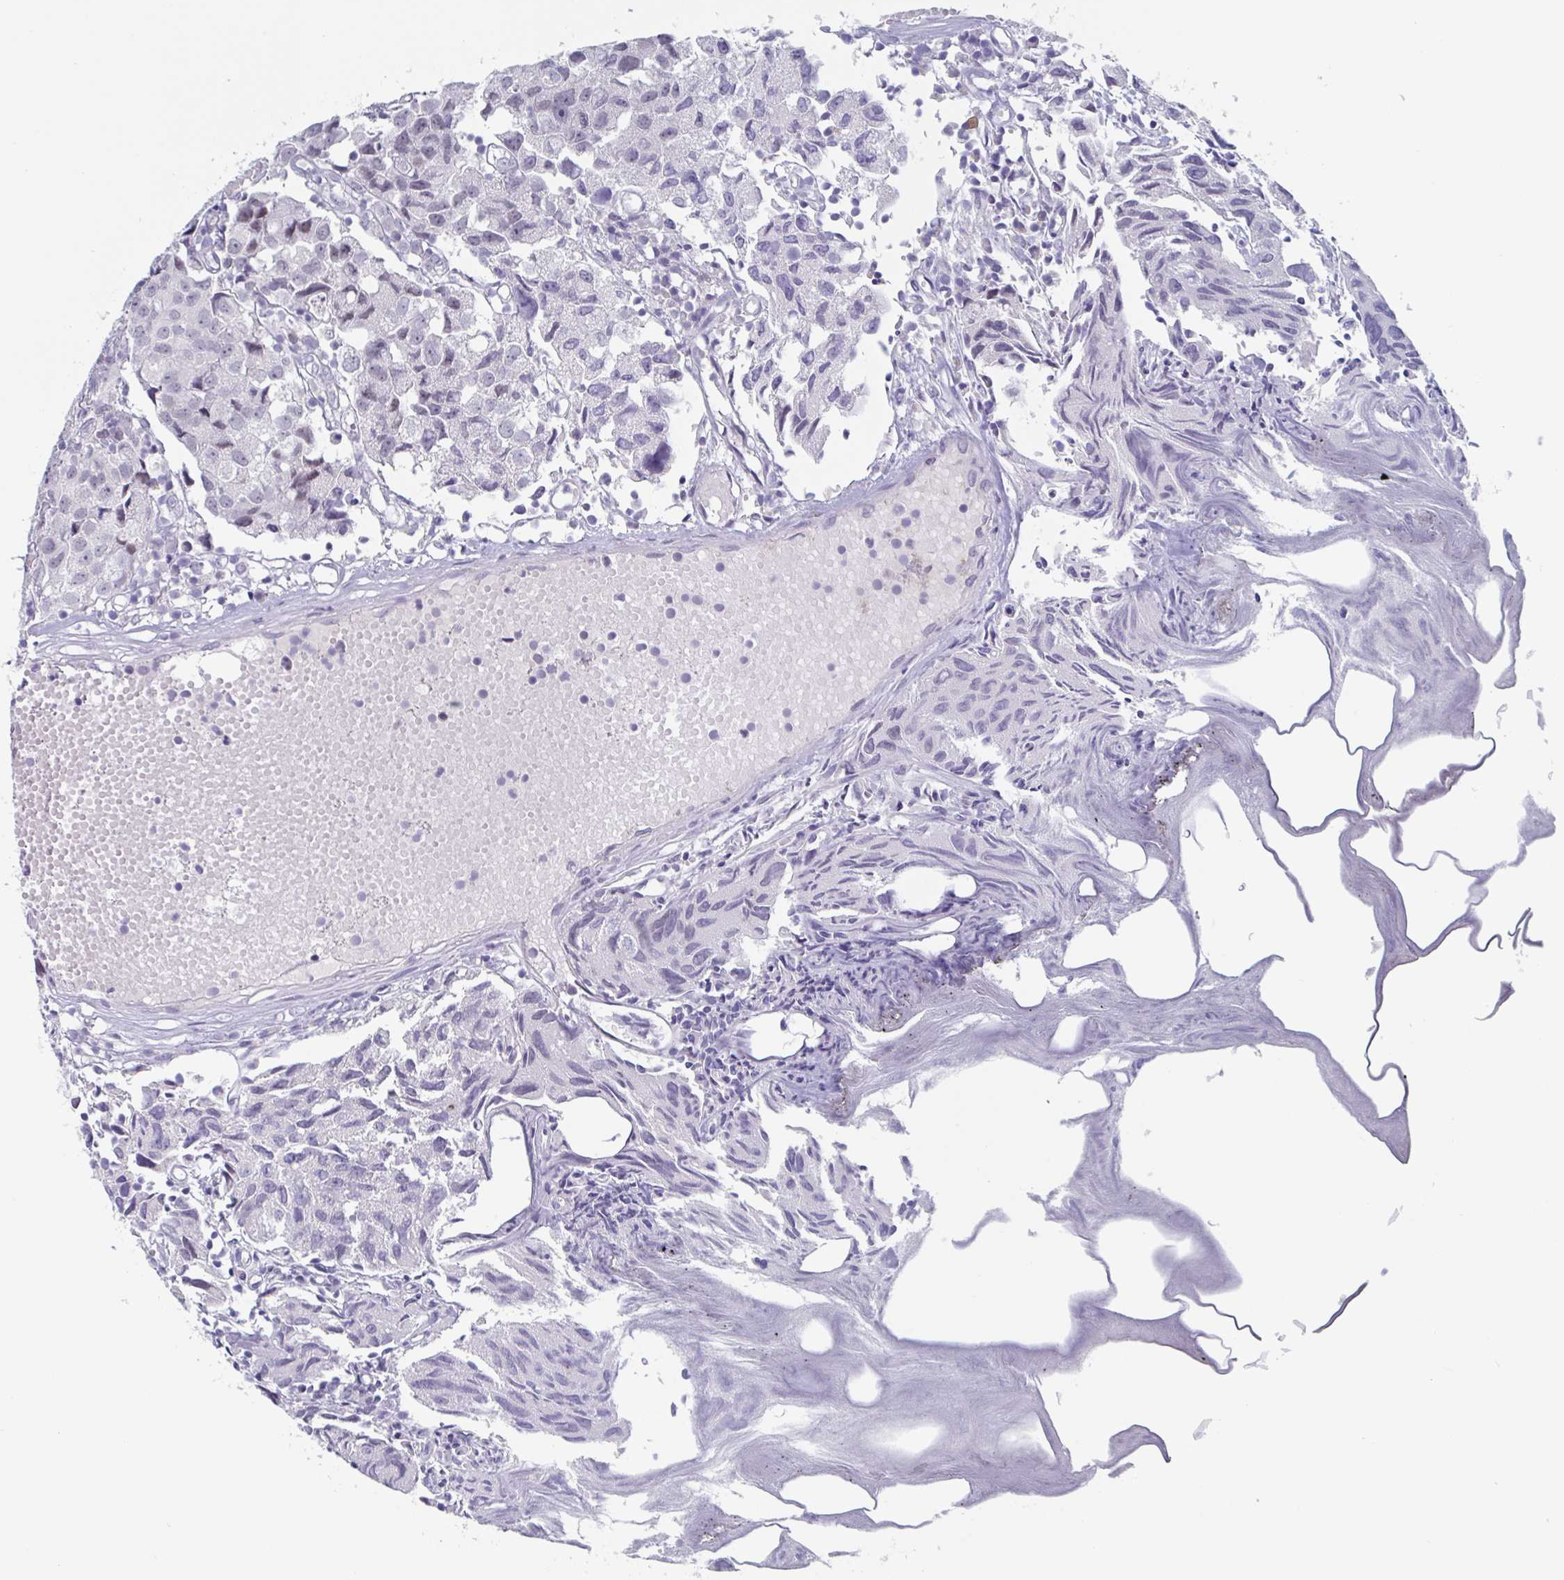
{"staining": {"intensity": "negative", "quantity": "none", "location": "none"}, "tissue": "urothelial cancer", "cell_type": "Tumor cells", "image_type": "cancer", "snomed": [{"axis": "morphology", "description": "Urothelial carcinoma, High grade"}, {"axis": "topography", "description": "Urinary bladder"}], "caption": "This is a micrograph of immunohistochemistry staining of urothelial cancer, which shows no staining in tumor cells.", "gene": "KDM4D", "patient": {"sex": "female", "age": 75}}